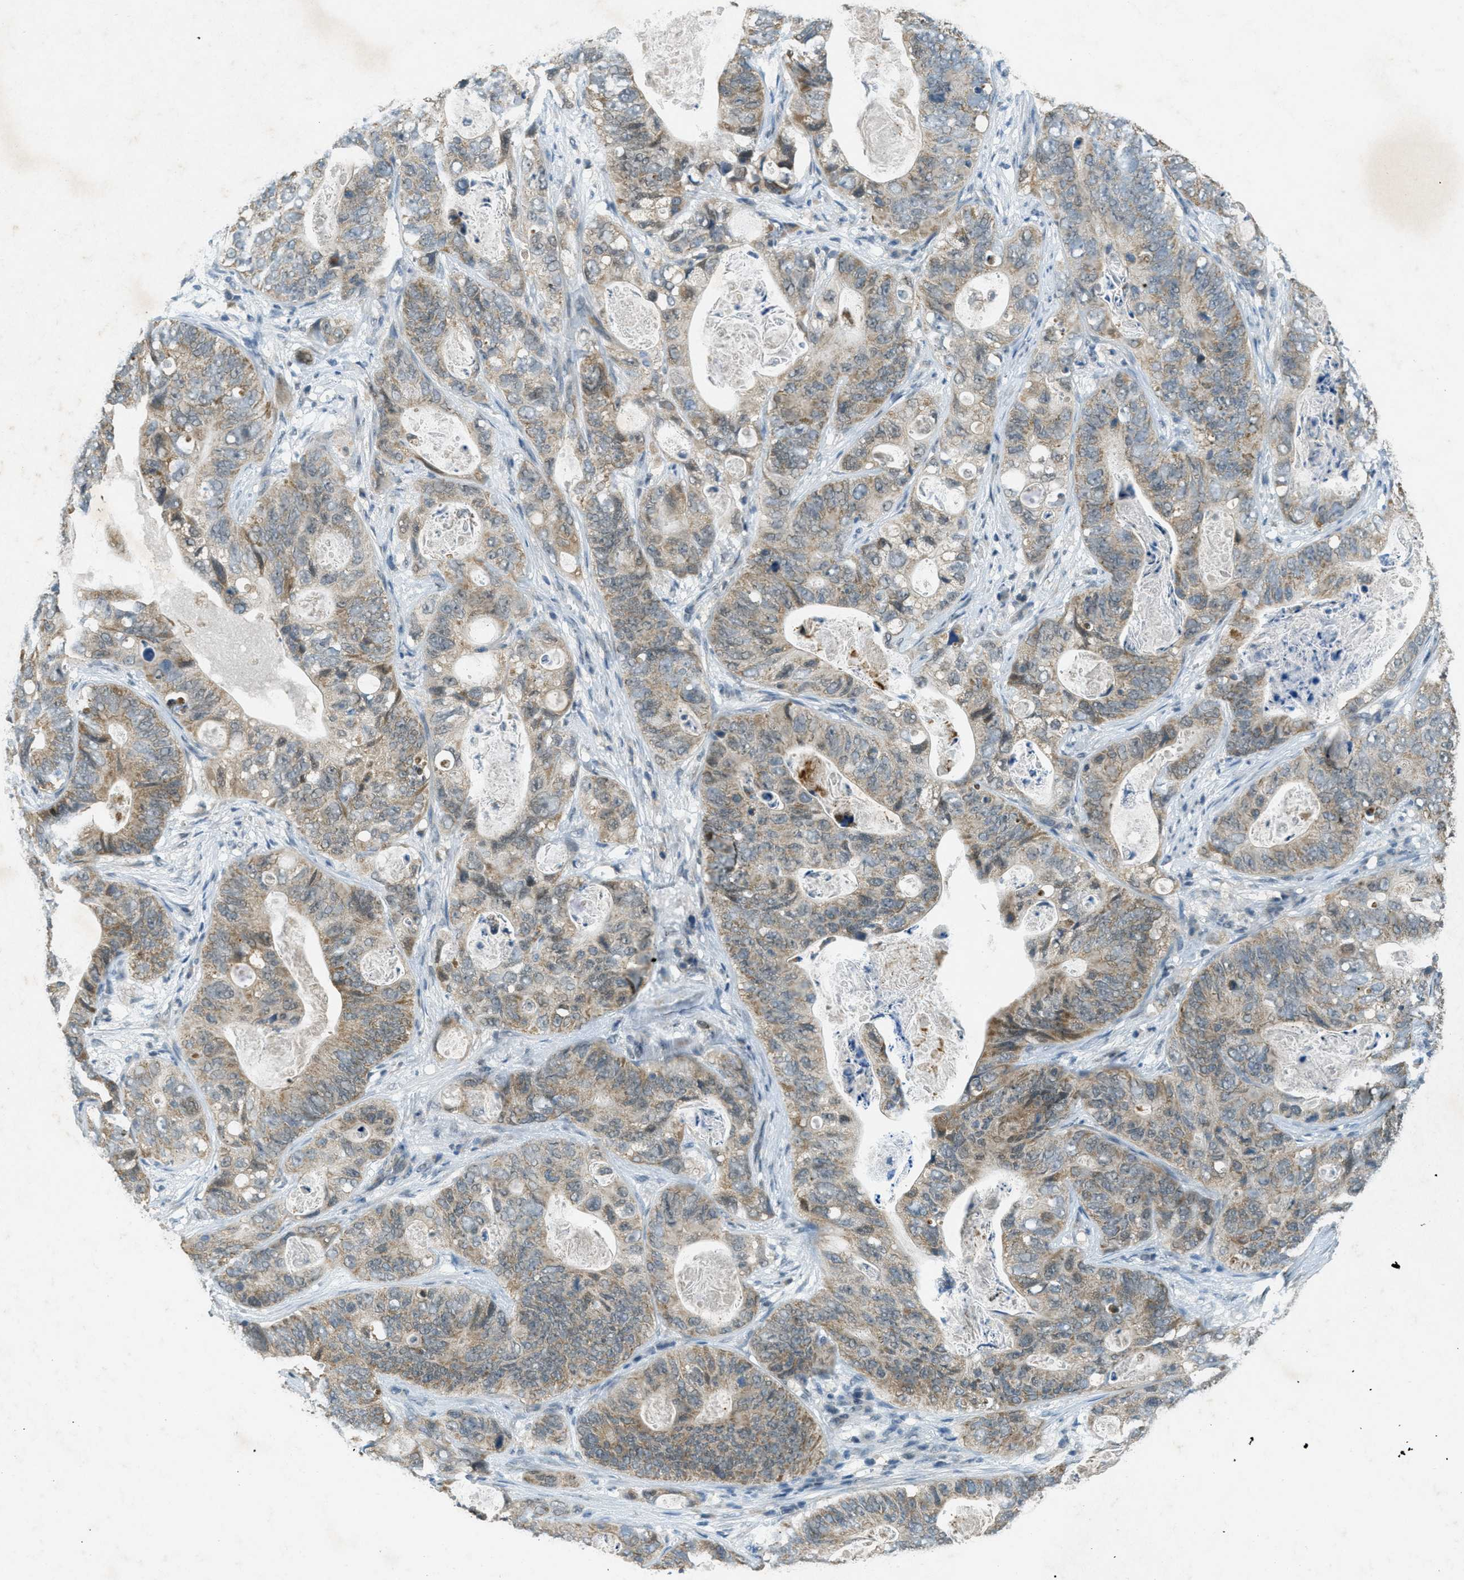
{"staining": {"intensity": "weak", "quantity": ">75%", "location": "cytoplasmic/membranous"}, "tissue": "stomach cancer", "cell_type": "Tumor cells", "image_type": "cancer", "snomed": [{"axis": "morphology", "description": "Adenocarcinoma, NOS"}, {"axis": "topography", "description": "Stomach"}], "caption": "There is low levels of weak cytoplasmic/membranous positivity in tumor cells of stomach adenocarcinoma, as demonstrated by immunohistochemical staining (brown color).", "gene": "TCF20", "patient": {"sex": "female", "age": 89}}